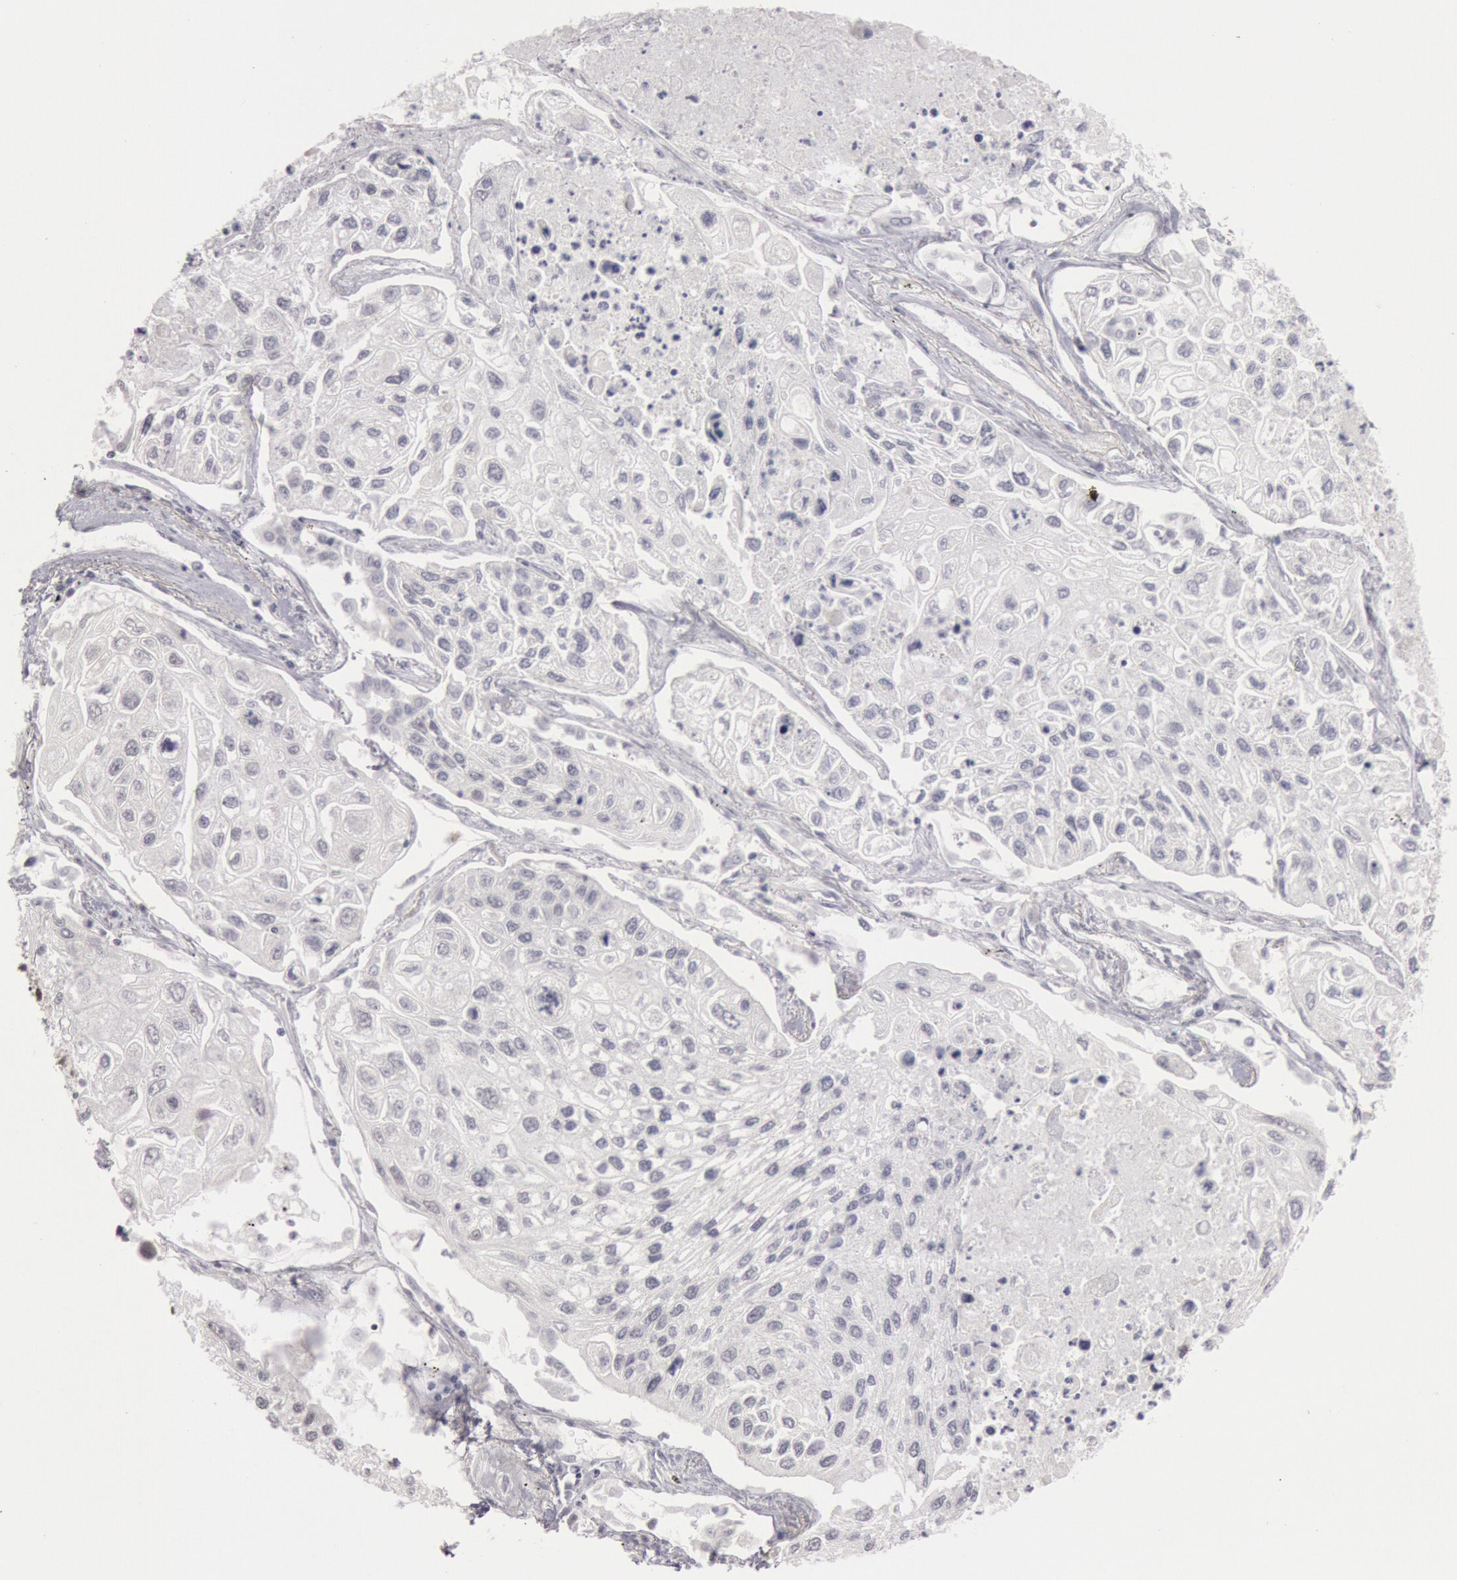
{"staining": {"intensity": "weak", "quantity": "<25%", "location": "nuclear"}, "tissue": "lung cancer", "cell_type": "Tumor cells", "image_type": "cancer", "snomed": [{"axis": "morphology", "description": "Squamous cell carcinoma, NOS"}, {"axis": "topography", "description": "Lung"}], "caption": "Squamous cell carcinoma (lung) was stained to show a protein in brown. There is no significant positivity in tumor cells.", "gene": "ESS2", "patient": {"sex": "male", "age": 75}}